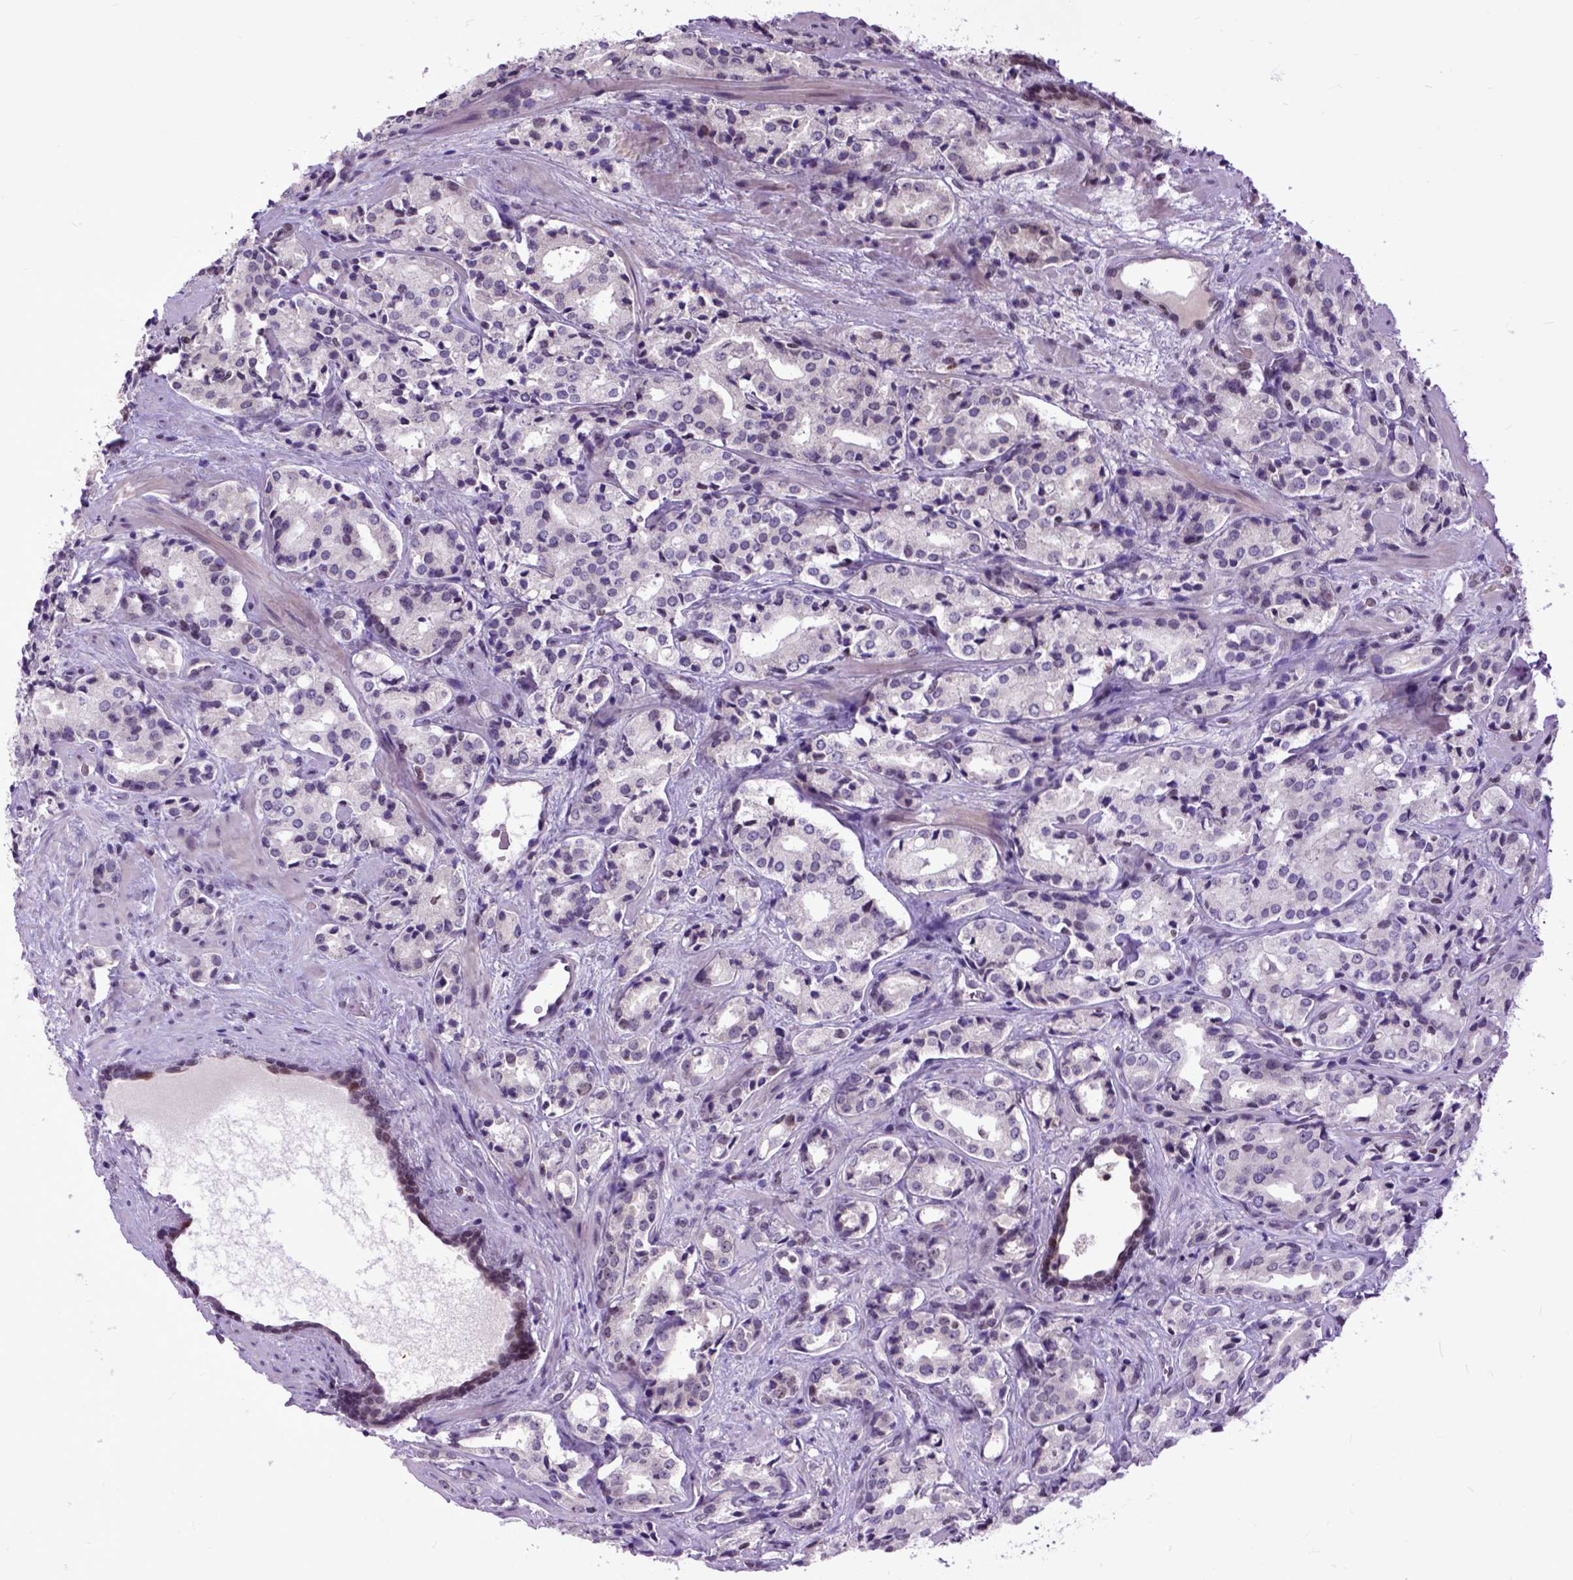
{"staining": {"intensity": "negative", "quantity": "none", "location": "none"}, "tissue": "prostate cancer", "cell_type": "Tumor cells", "image_type": "cancer", "snomed": [{"axis": "morphology", "description": "Adenocarcinoma, Low grade"}, {"axis": "topography", "description": "Prostate"}], "caption": "This is an immunohistochemistry (IHC) micrograph of human low-grade adenocarcinoma (prostate). There is no staining in tumor cells.", "gene": "RCC2", "patient": {"sex": "male", "age": 56}}